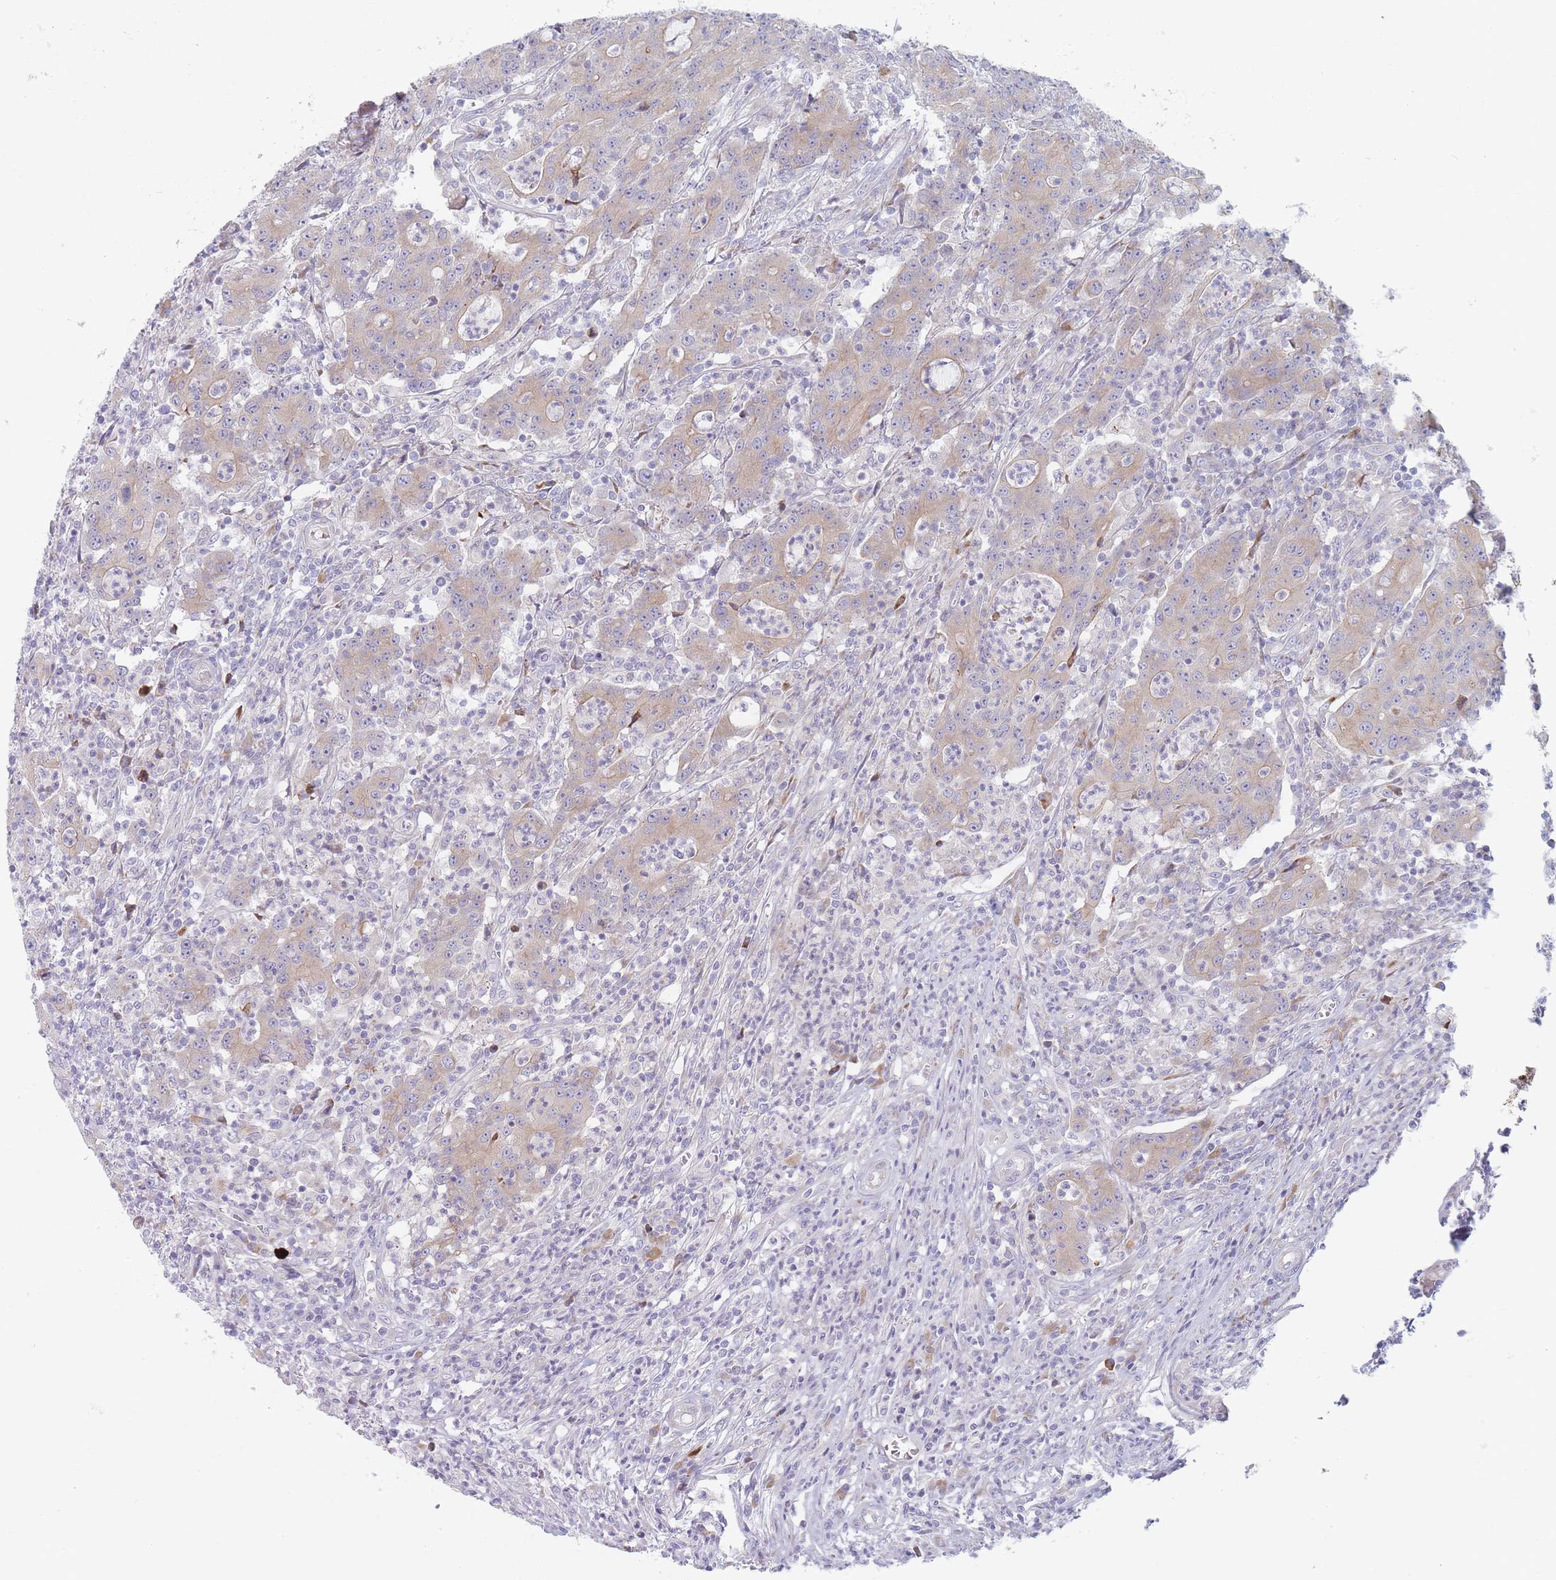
{"staining": {"intensity": "weak", "quantity": "25%-75%", "location": "cytoplasmic/membranous"}, "tissue": "colorectal cancer", "cell_type": "Tumor cells", "image_type": "cancer", "snomed": [{"axis": "morphology", "description": "Adenocarcinoma, NOS"}, {"axis": "topography", "description": "Colon"}], "caption": "IHC image of neoplastic tissue: human colorectal adenocarcinoma stained using immunohistochemistry displays low levels of weak protein expression localized specifically in the cytoplasmic/membranous of tumor cells, appearing as a cytoplasmic/membranous brown color.", "gene": "SPATS1", "patient": {"sex": "male", "age": 83}}